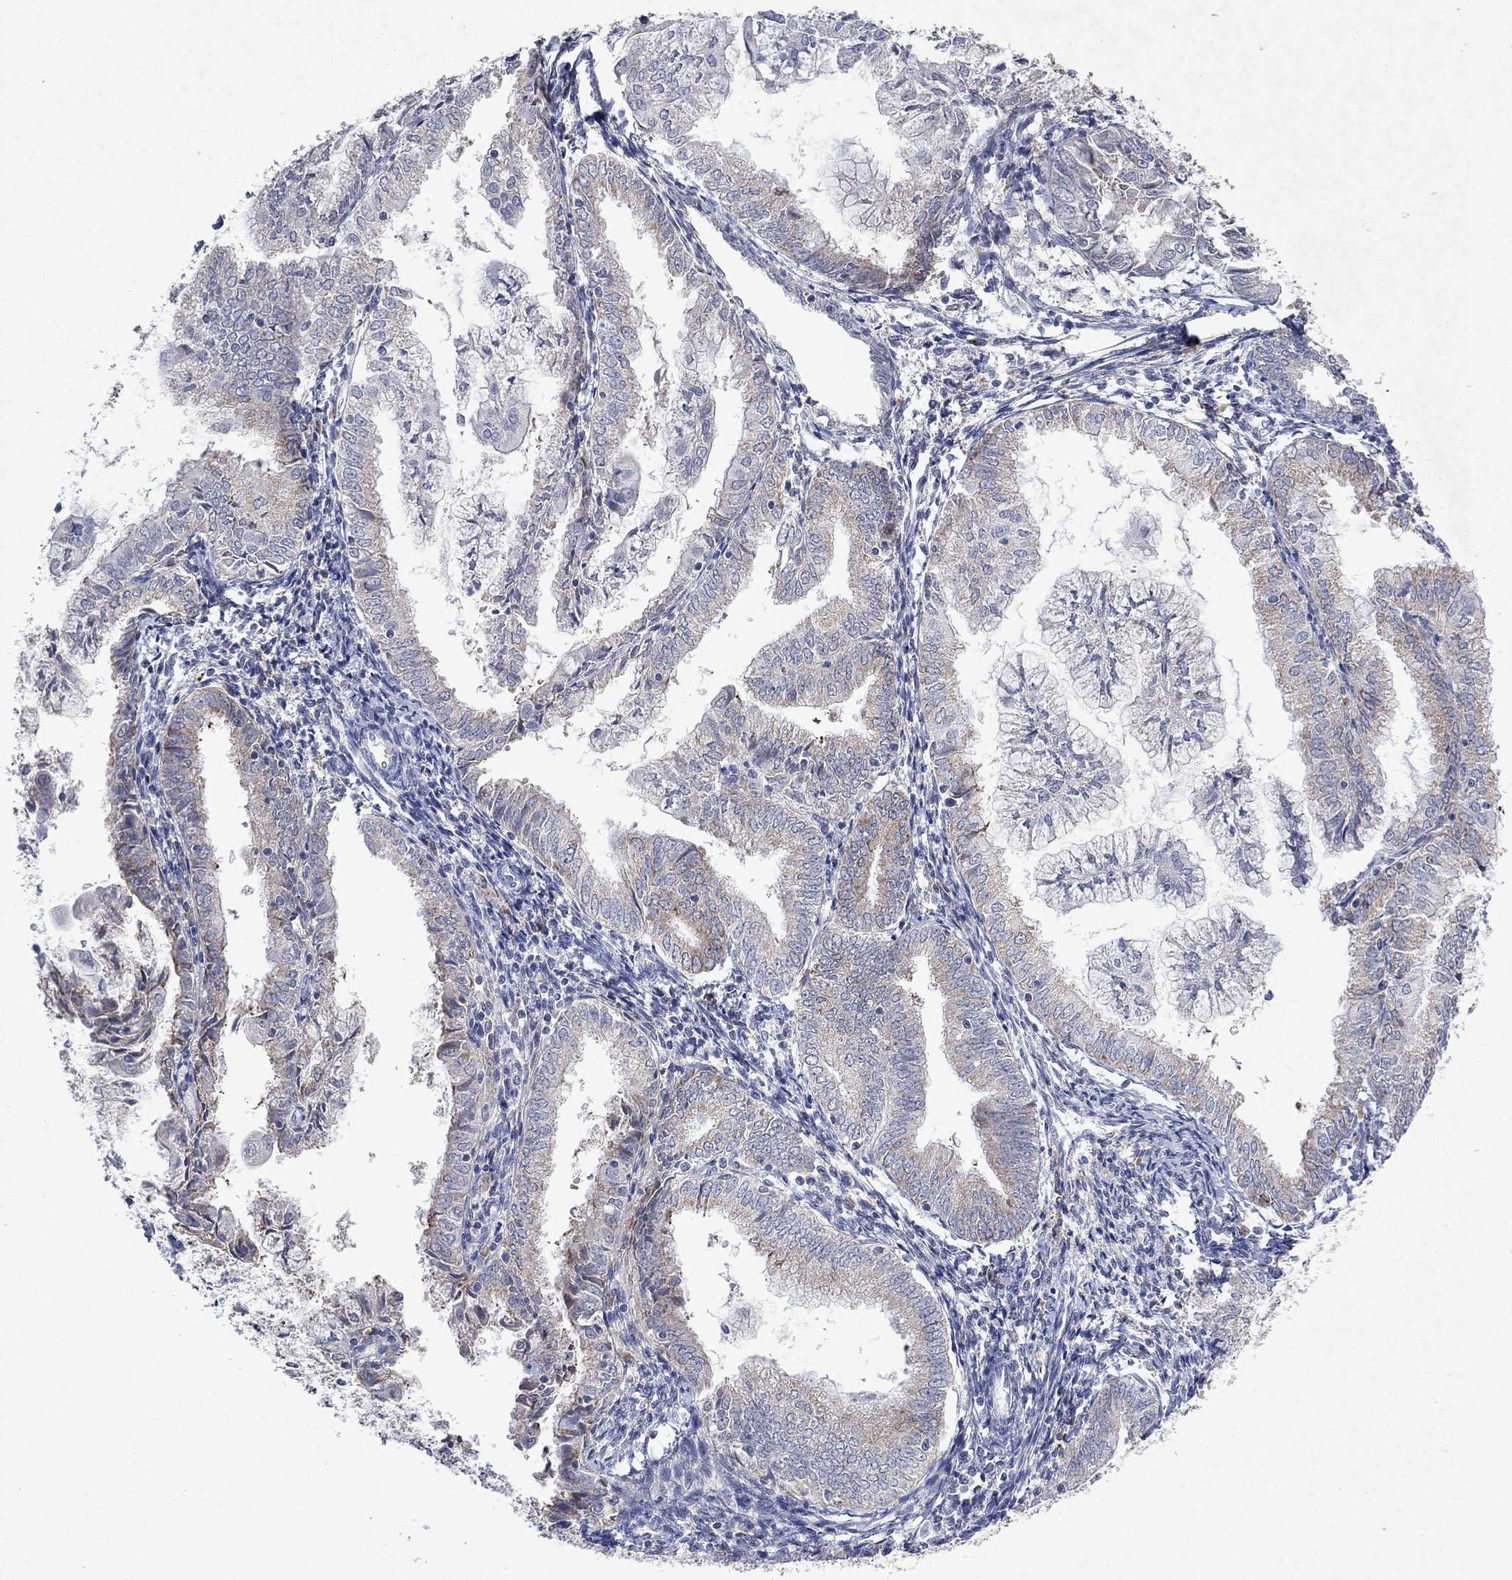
{"staining": {"intensity": "negative", "quantity": "none", "location": "none"}, "tissue": "endometrial cancer", "cell_type": "Tumor cells", "image_type": "cancer", "snomed": [{"axis": "morphology", "description": "Adenocarcinoma, NOS"}, {"axis": "topography", "description": "Endometrium"}], "caption": "DAB immunohistochemical staining of adenocarcinoma (endometrial) reveals no significant expression in tumor cells. (Stains: DAB immunohistochemistry (IHC) with hematoxylin counter stain, Microscopy: brightfield microscopy at high magnification).", "gene": "TMEM97", "patient": {"sex": "female", "age": 56}}